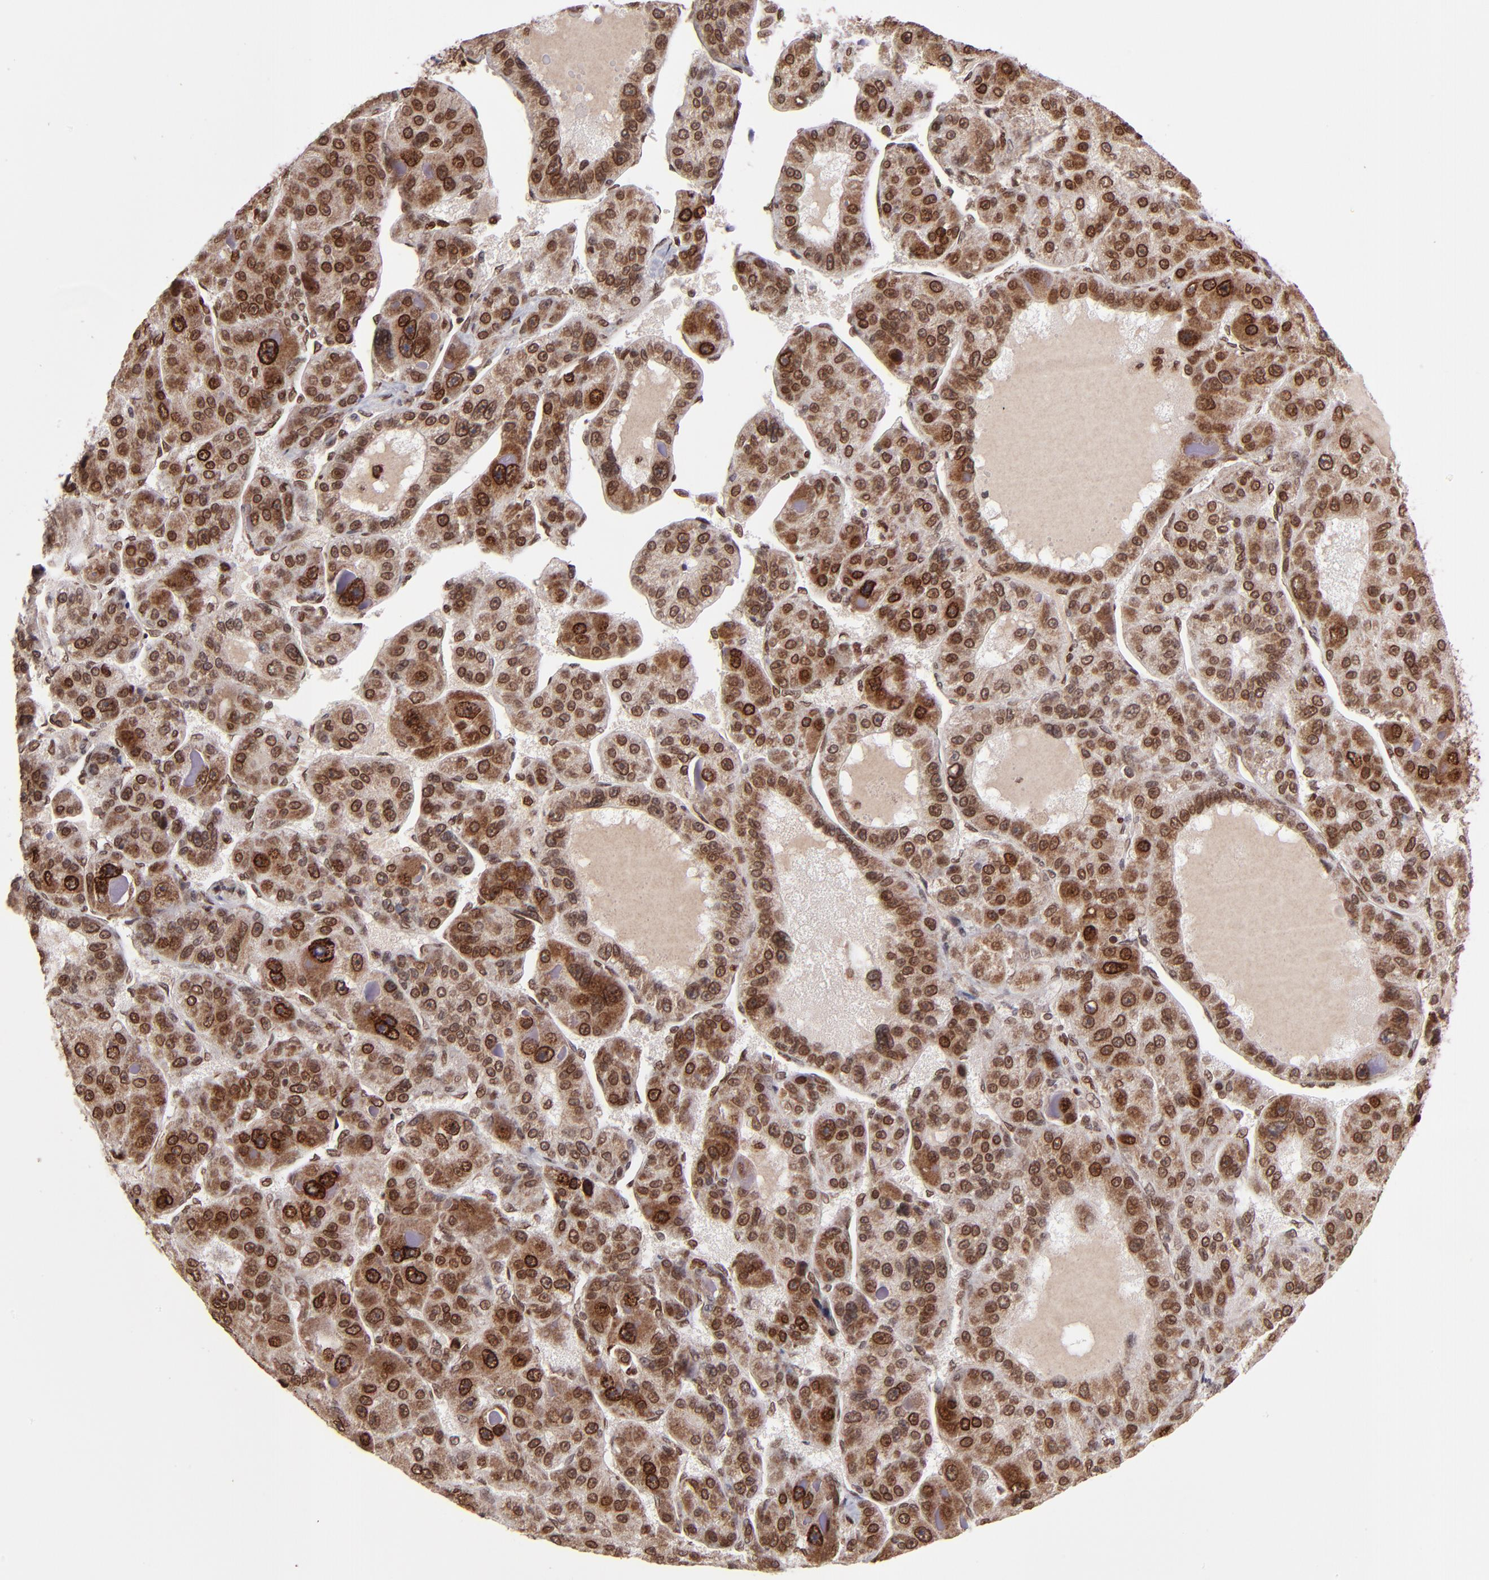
{"staining": {"intensity": "strong", "quantity": ">75%", "location": "cytoplasmic/membranous,nuclear"}, "tissue": "liver cancer", "cell_type": "Tumor cells", "image_type": "cancer", "snomed": [{"axis": "morphology", "description": "Carcinoma, Hepatocellular, NOS"}, {"axis": "topography", "description": "Liver"}], "caption": "Liver hepatocellular carcinoma stained with a protein marker shows strong staining in tumor cells.", "gene": "TOP1MT", "patient": {"sex": "male", "age": 76}}